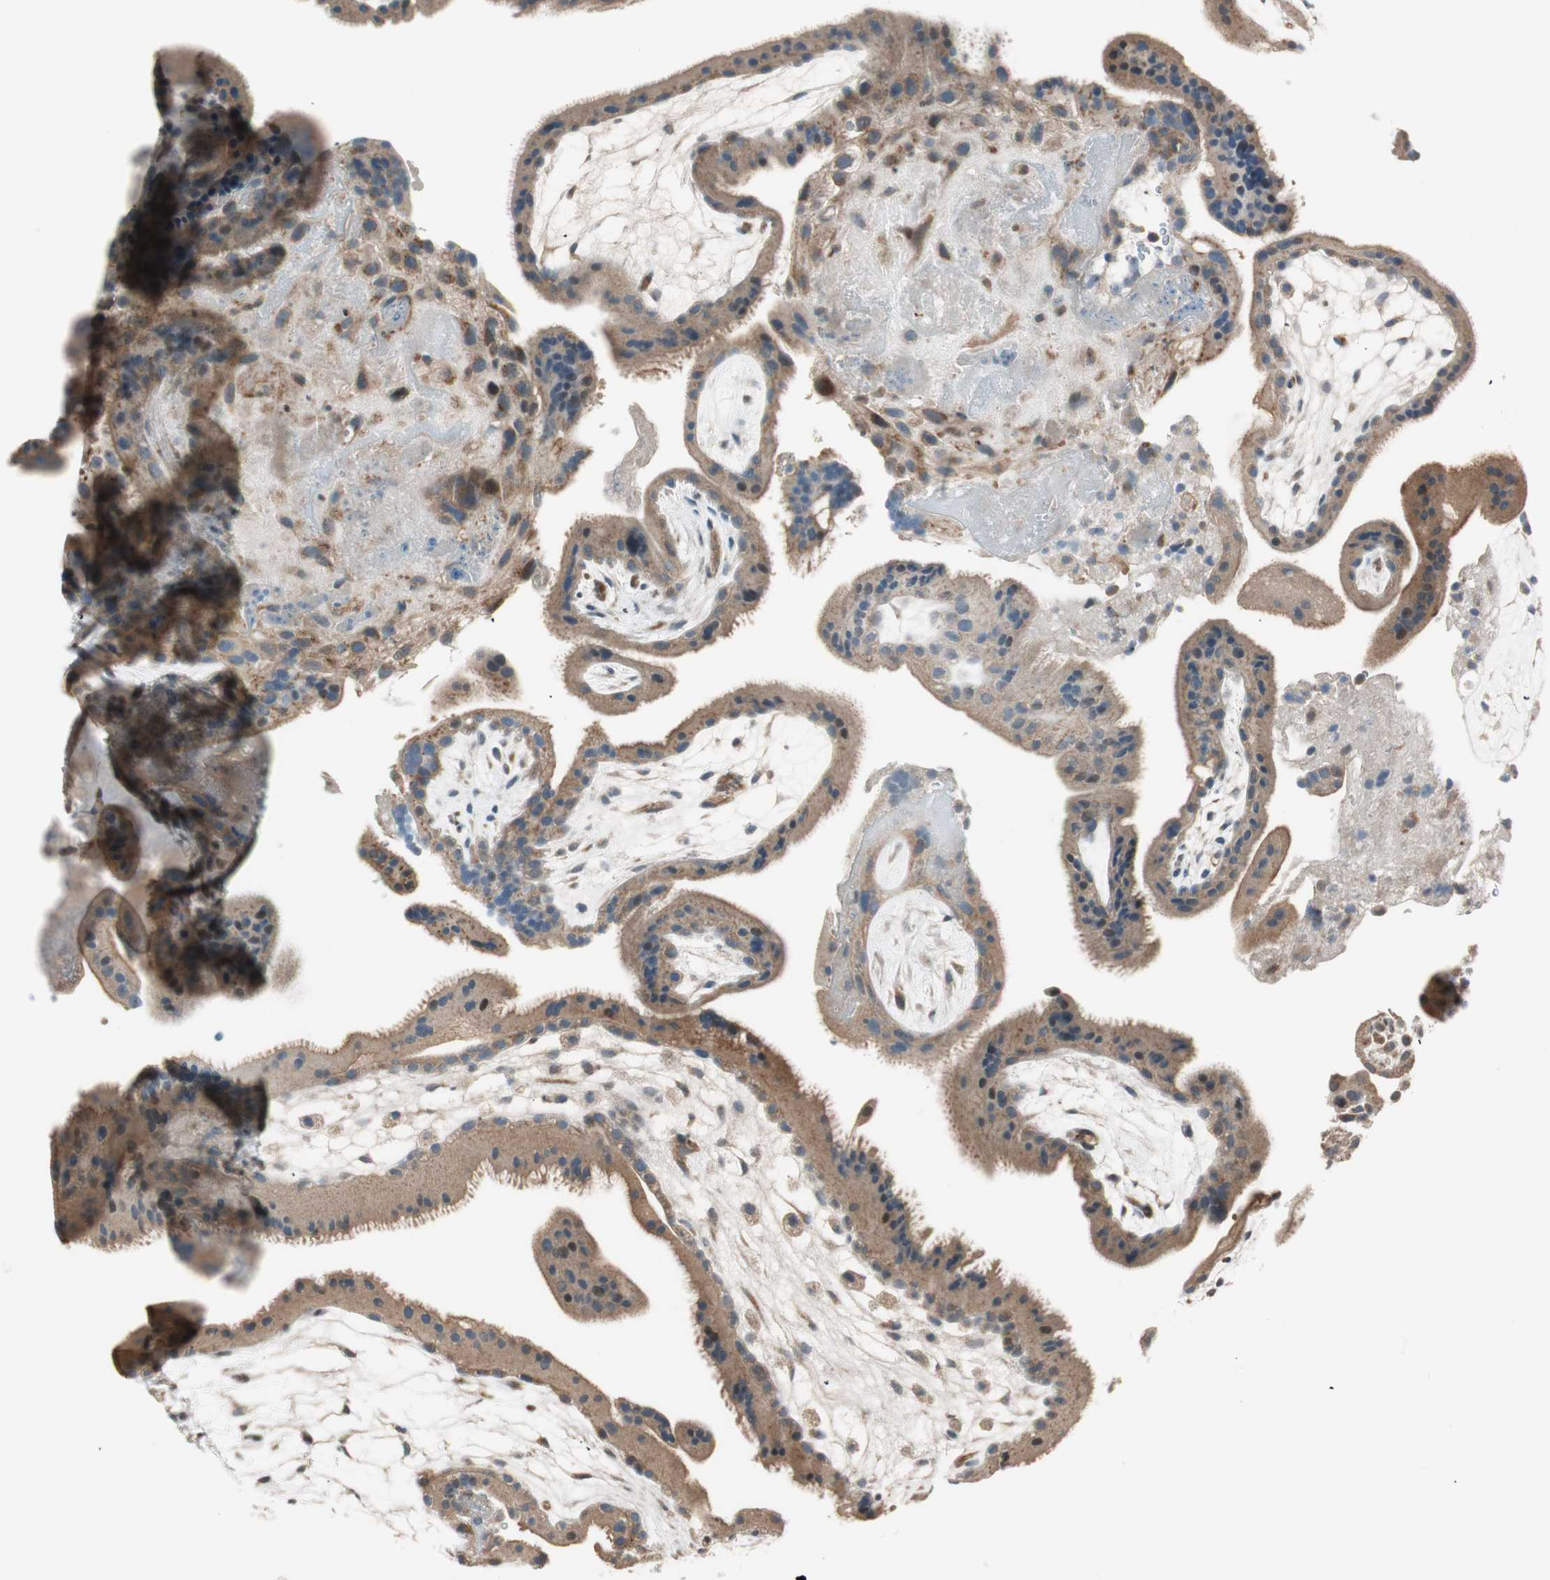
{"staining": {"intensity": "weak", "quantity": ">75%", "location": "cytoplasmic/membranous"}, "tissue": "placenta", "cell_type": "Decidual cells", "image_type": "normal", "snomed": [{"axis": "morphology", "description": "Normal tissue, NOS"}, {"axis": "topography", "description": "Placenta"}], "caption": "The micrograph reveals staining of benign placenta, revealing weak cytoplasmic/membranous protein positivity (brown color) within decidual cells. (DAB IHC with brightfield microscopy, high magnification).", "gene": "CGRRF1", "patient": {"sex": "female", "age": 19}}